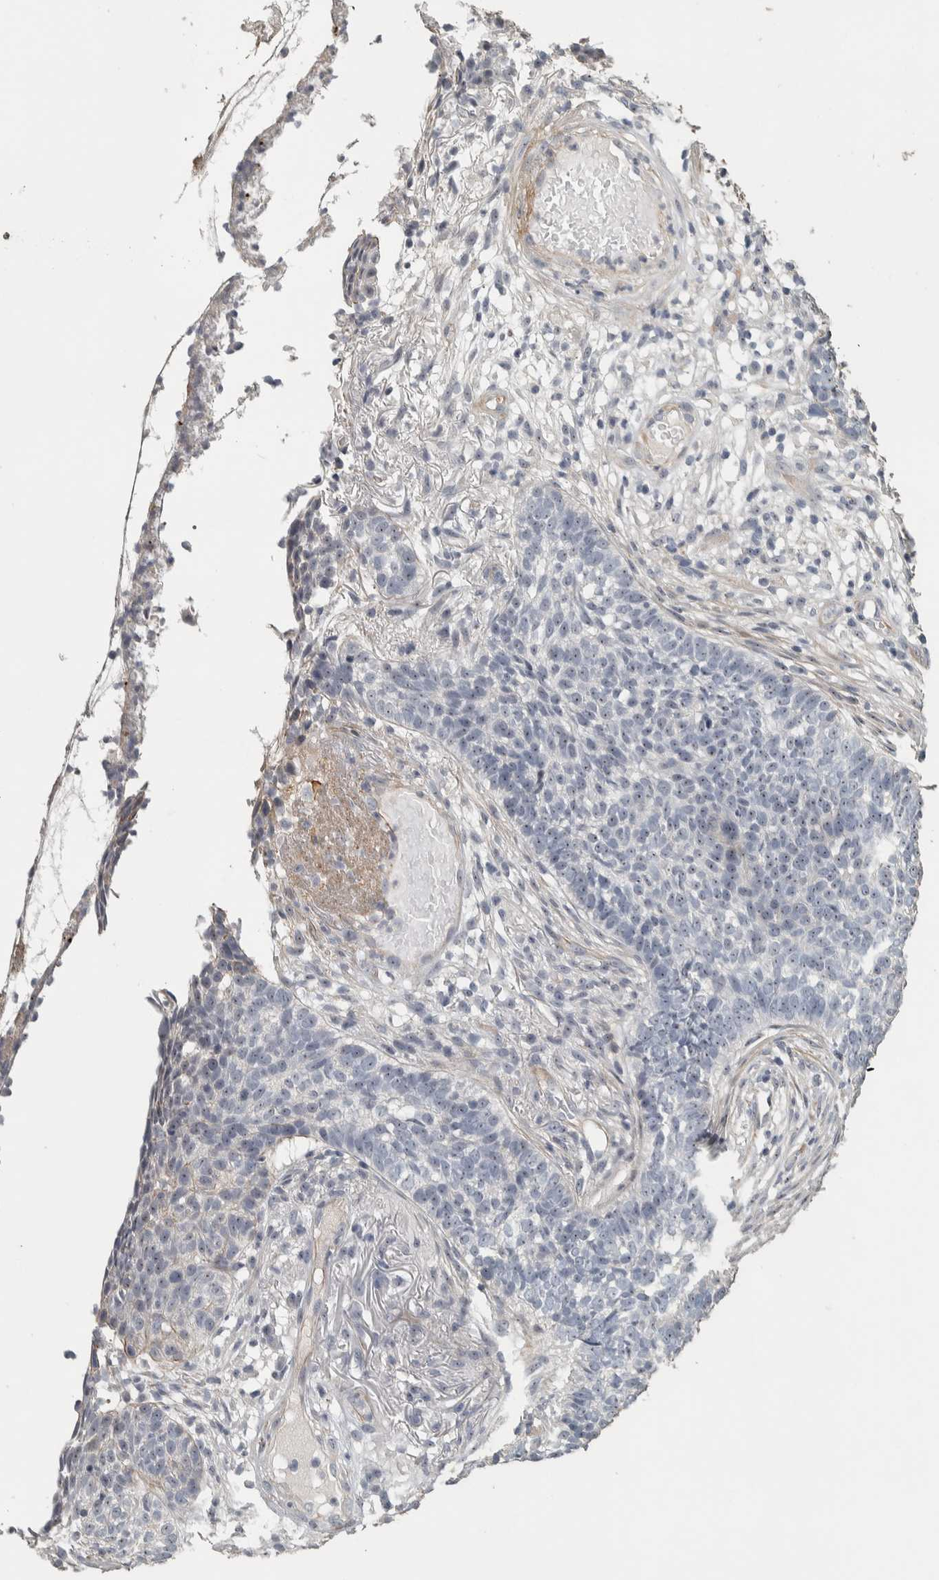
{"staining": {"intensity": "negative", "quantity": "none", "location": "none"}, "tissue": "skin cancer", "cell_type": "Tumor cells", "image_type": "cancer", "snomed": [{"axis": "morphology", "description": "Basal cell carcinoma"}, {"axis": "topography", "description": "Skin"}], "caption": "Immunohistochemistry (IHC) photomicrograph of skin basal cell carcinoma stained for a protein (brown), which reveals no staining in tumor cells.", "gene": "DCAF10", "patient": {"sex": "male", "age": 85}}